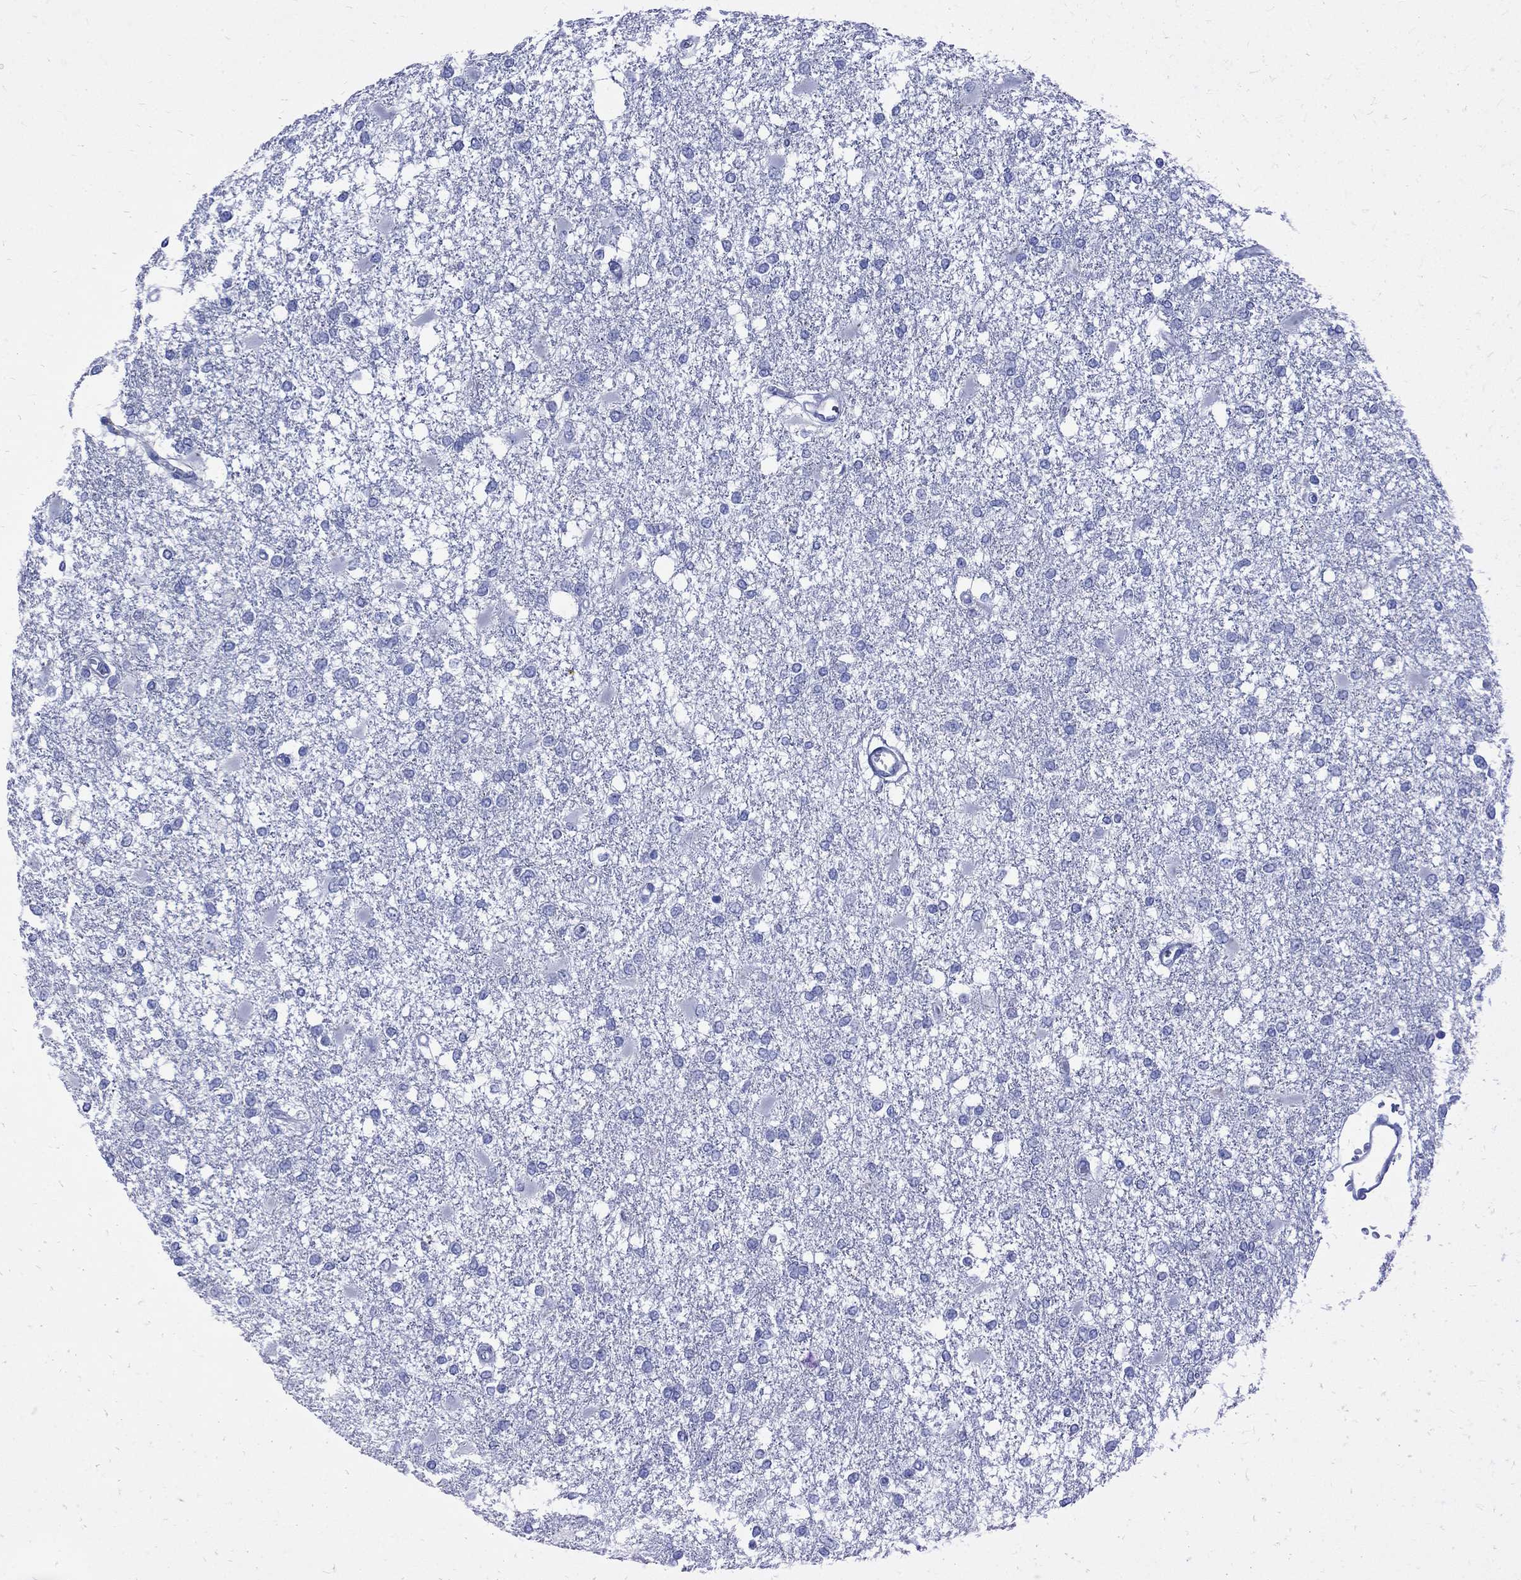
{"staining": {"intensity": "negative", "quantity": "none", "location": "none"}, "tissue": "glioma", "cell_type": "Tumor cells", "image_type": "cancer", "snomed": [{"axis": "morphology", "description": "Glioma, malignant, High grade"}, {"axis": "topography", "description": "Cerebral cortex"}], "caption": "Histopathology image shows no significant protein positivity in tumor cells of glioma.", "gene": "MAGEB6", "patient": {"sex": "male", "age": 79}}